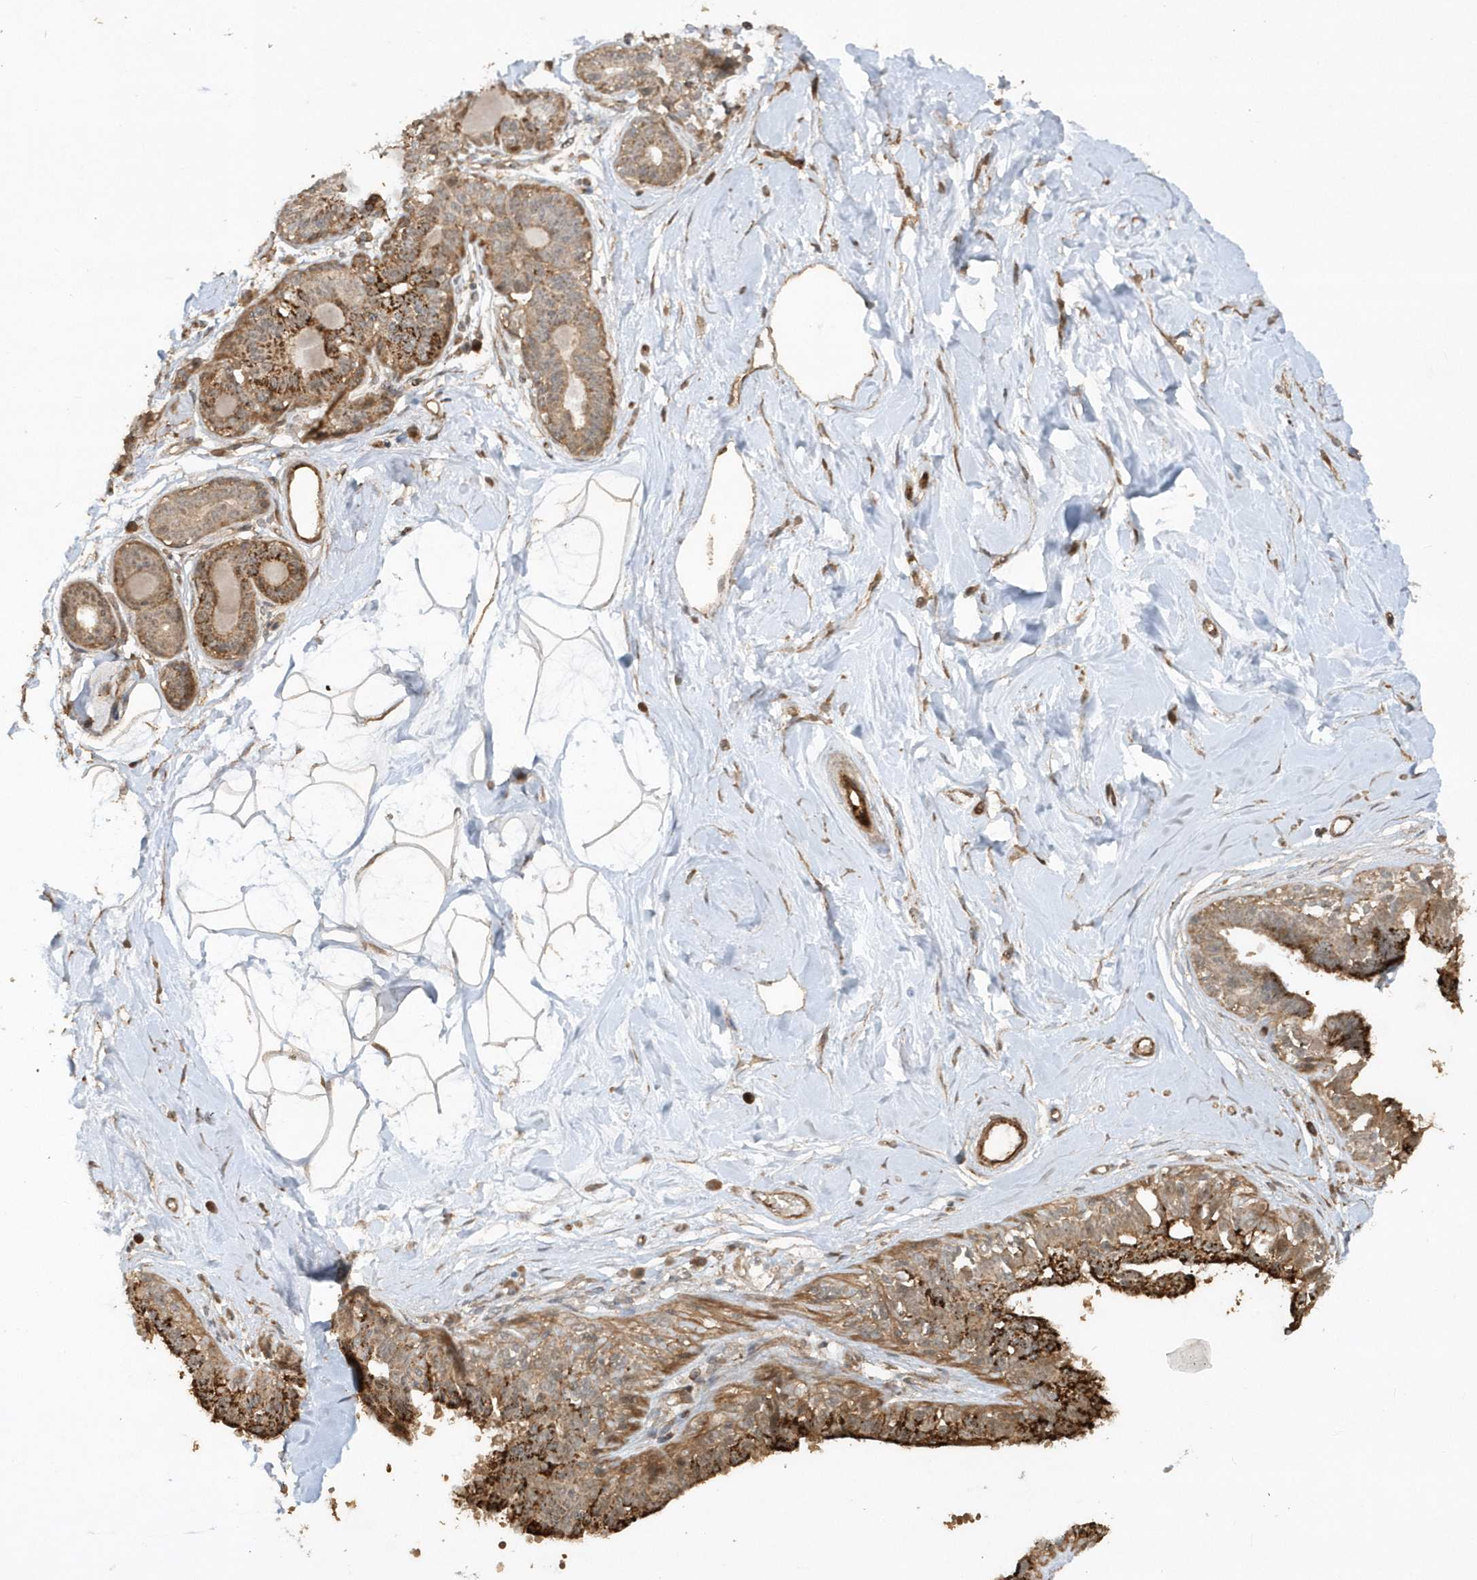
{"staining": {"intensity": "weak", "quantity": "25%-75%", "location": "cytoplasmic/membranous"}, "tissue": "breast", "cell_type": "Adipocytes", "image_type": "normal", "snomed": [{"axis": "morphology", "description": "Normal tissue, NOS"}, {"axis": "topography", "description": "Breast"}], "caption": "Human breast stained with a brown dye exhibits weak cytoplasmic/membranous positive expression in about 25%-75% of adipocytes.", "gene": "AVPI1", "patient": {"sex": "female", "age": 45}}